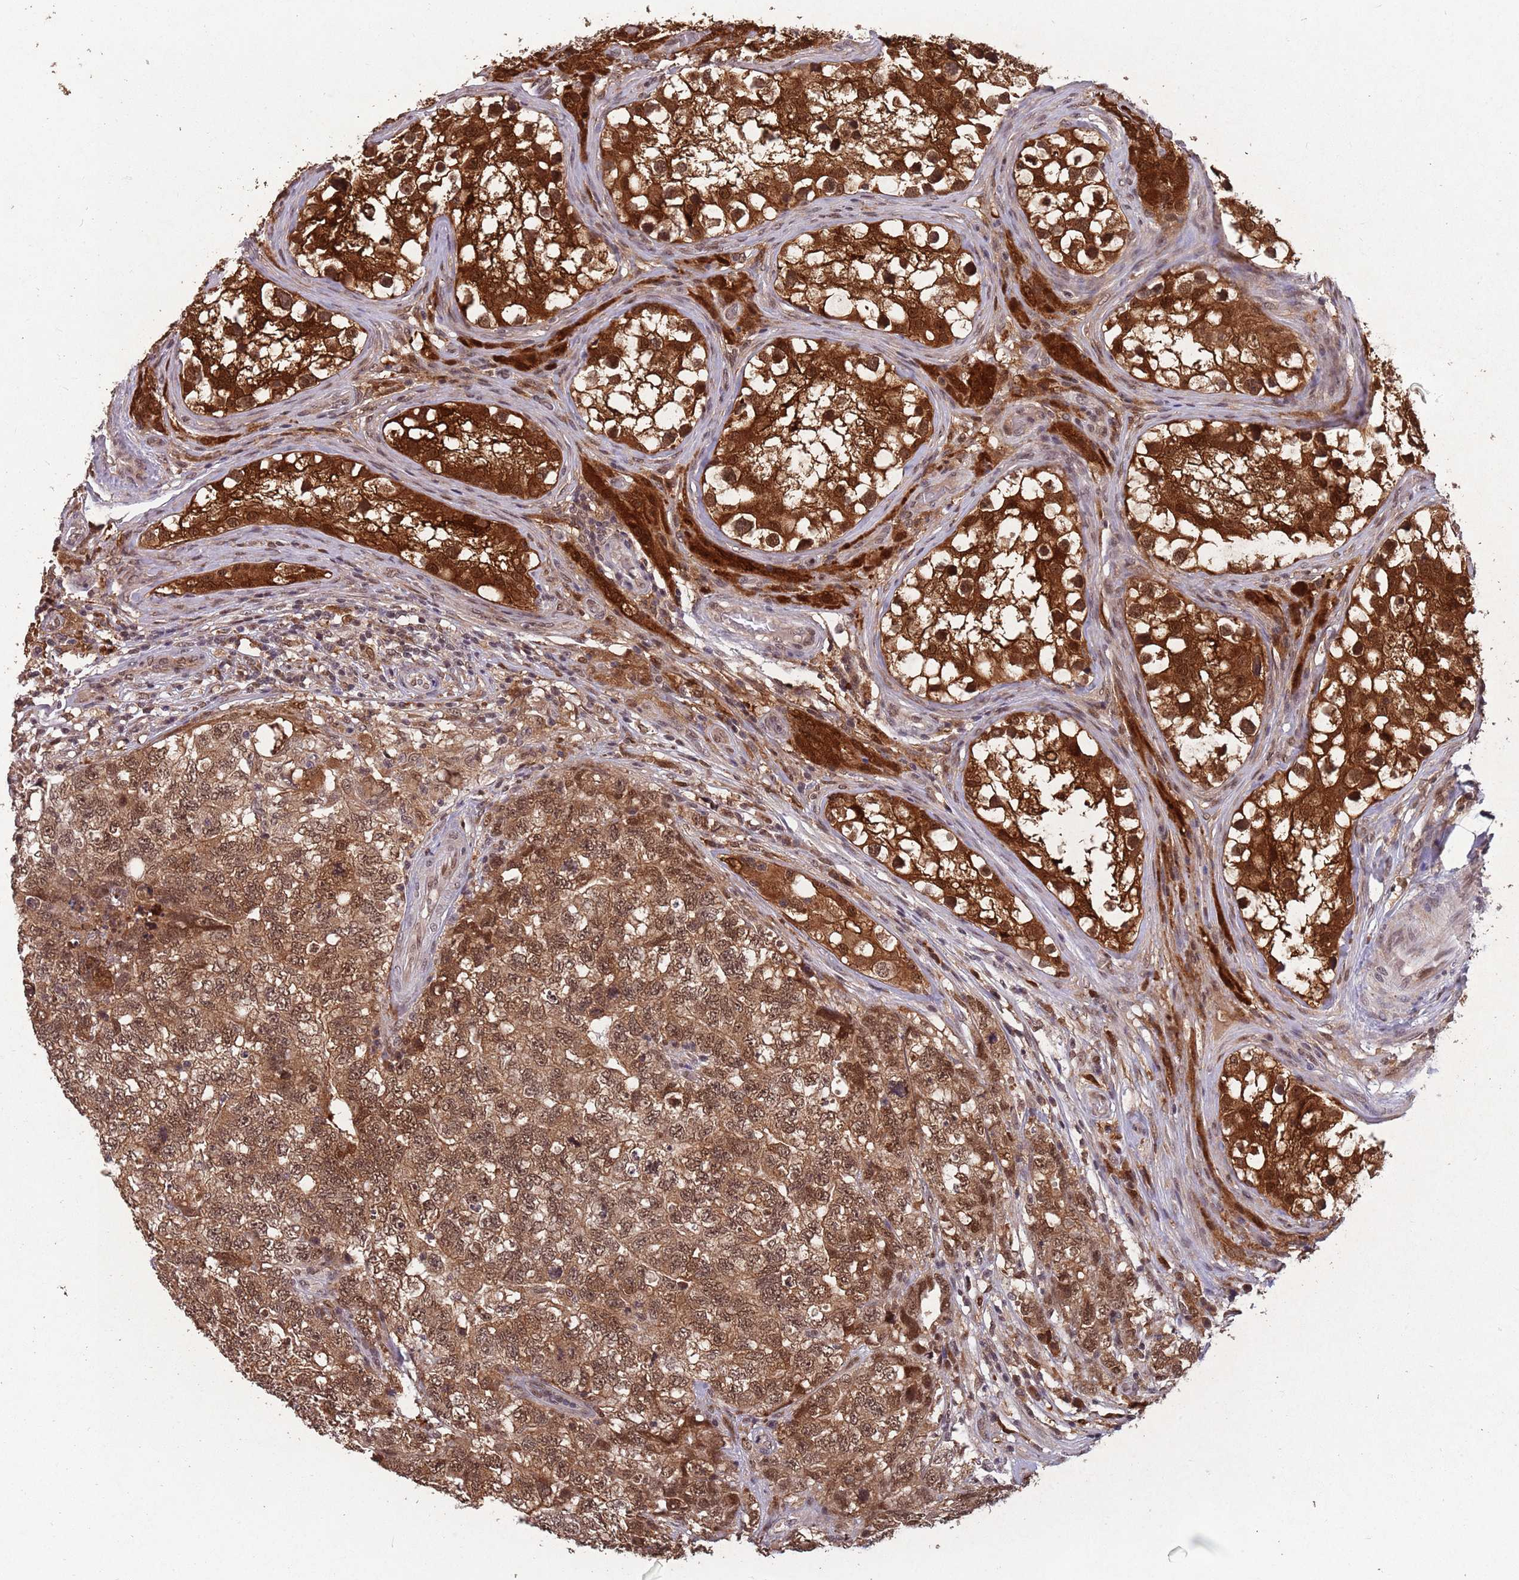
{"staining": {"intensity": "moderate", "quantity": ">75%", "location": "cytoplasmic/membranous,nuclear"}, "tissue": "testis cancer", "cell_type": "Tumor cells", "image_type": "cancer", "snomed": [{"axis": "morphology", "description": "Carcinoma, Embryonal, NOS"}, {"axis": "topography", "description": "Testis"}], "caption": "High-power microscopy captured an immunohistochemistry (IHC) micrograph of testis embryonal carcinoma, revealing moderate cytoplasmic/membranous and nuclear staining in about >75% of tumor cells.", "gene": "ZNF639", "patient": {"sex": "male", "age": 31}}